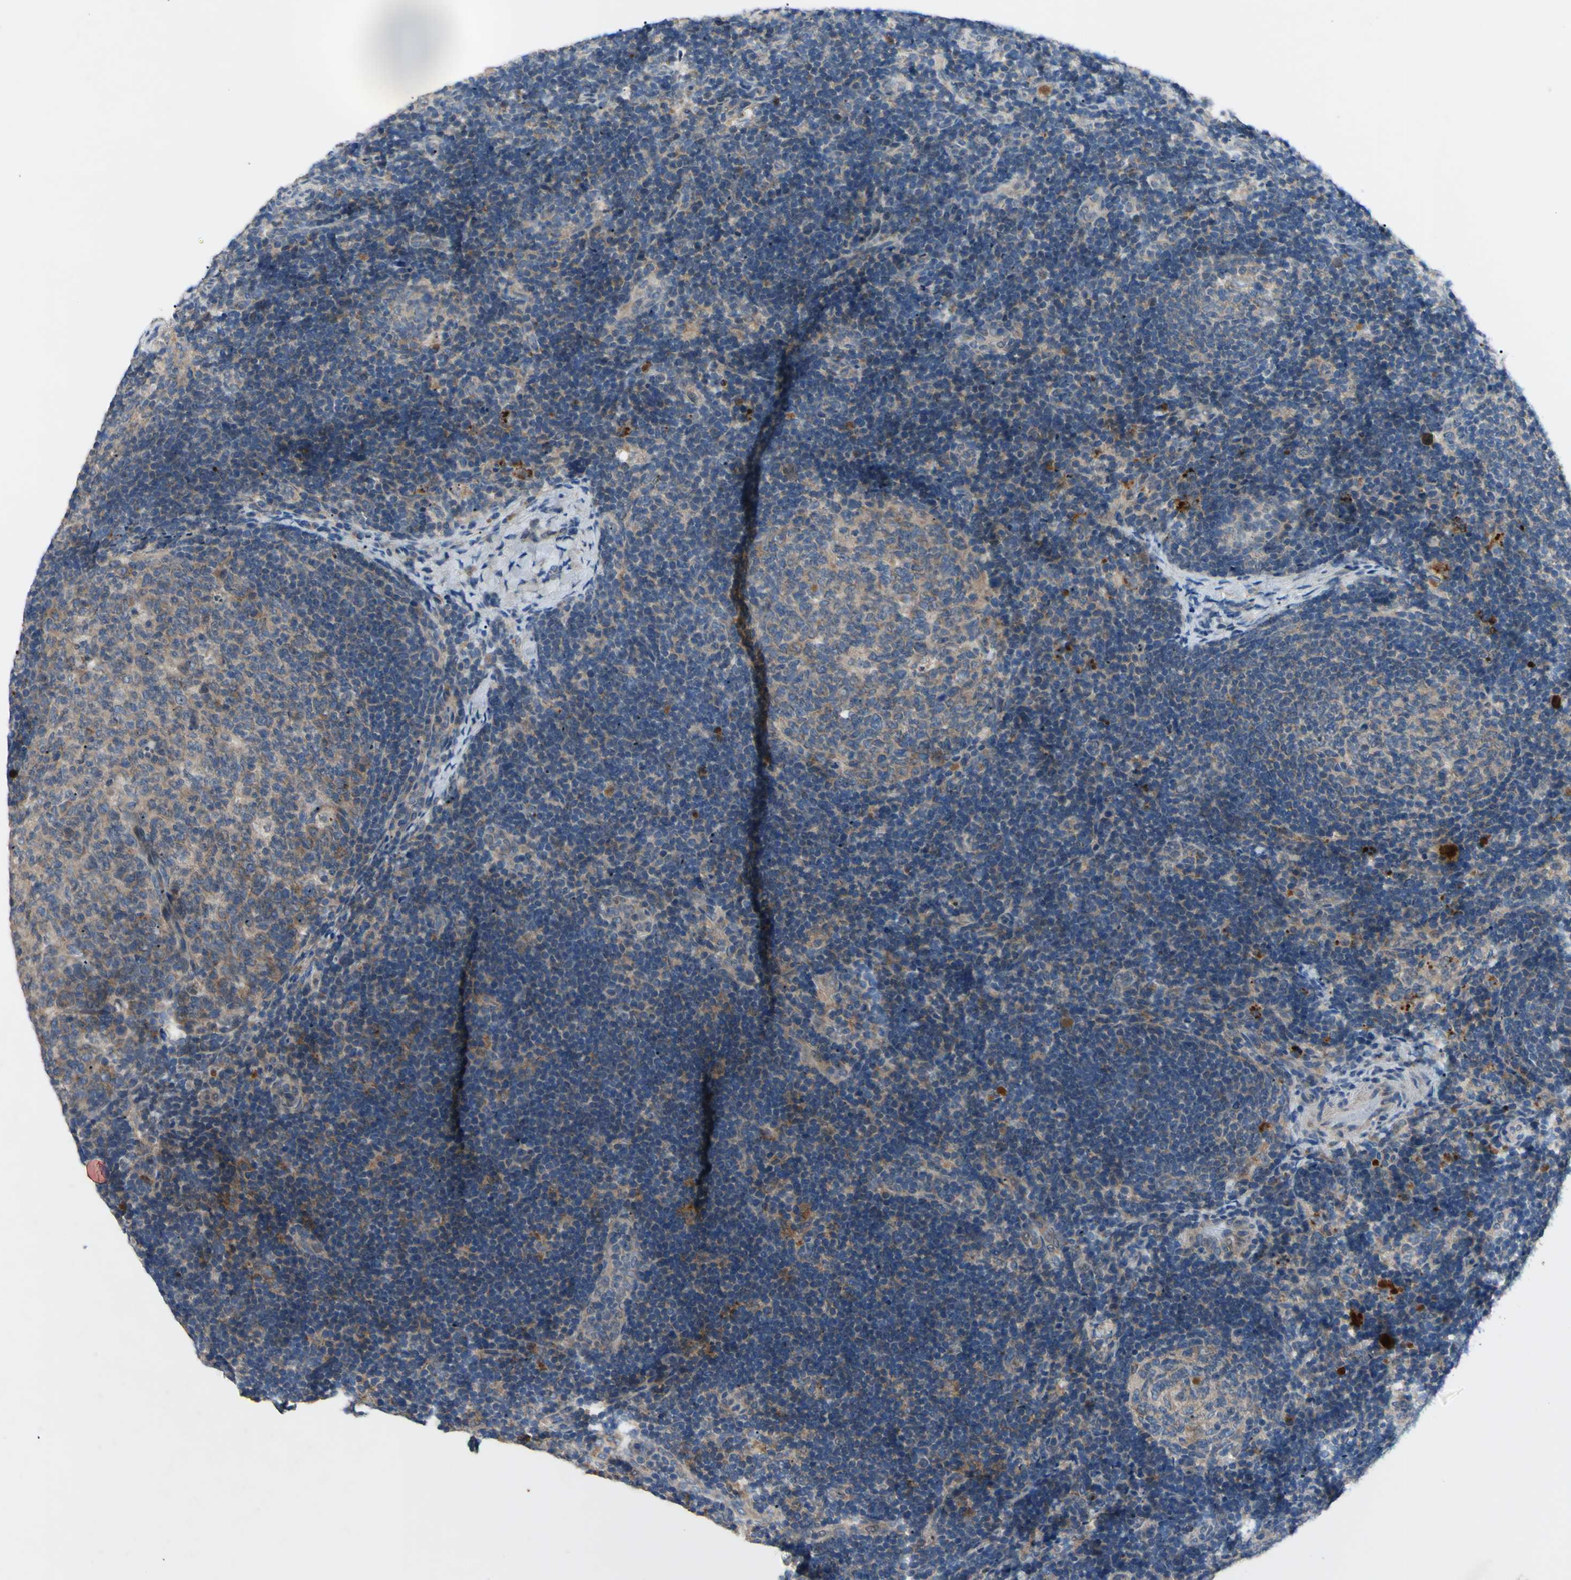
{"staining": {"intensity": "weak", "quantity": ">75%", "location": "cytoplasmic/membranous"}, "tissue": "lymph node", "cell_type": "Germinal center cells", "image_type": "normal", "snomed": [{"axis": "morphology", "description": "Normal tissue, NOS"}, {"axis": "topography", "description": "Lymph node"}], "caption": "DAB (3,3'-diaminobenzidine) immunohistochemical staining of normal human lymph node exhibits weak cytoplasmic/membranous protein staining in about >75% of germinal center cells. The protein is stained brown, and the nuclei are stained in blue (DAB IHC with brightfield microscopy, high magnification).", "gene": "HILPDA", "patient": {"sex": "female", "age": 14}}